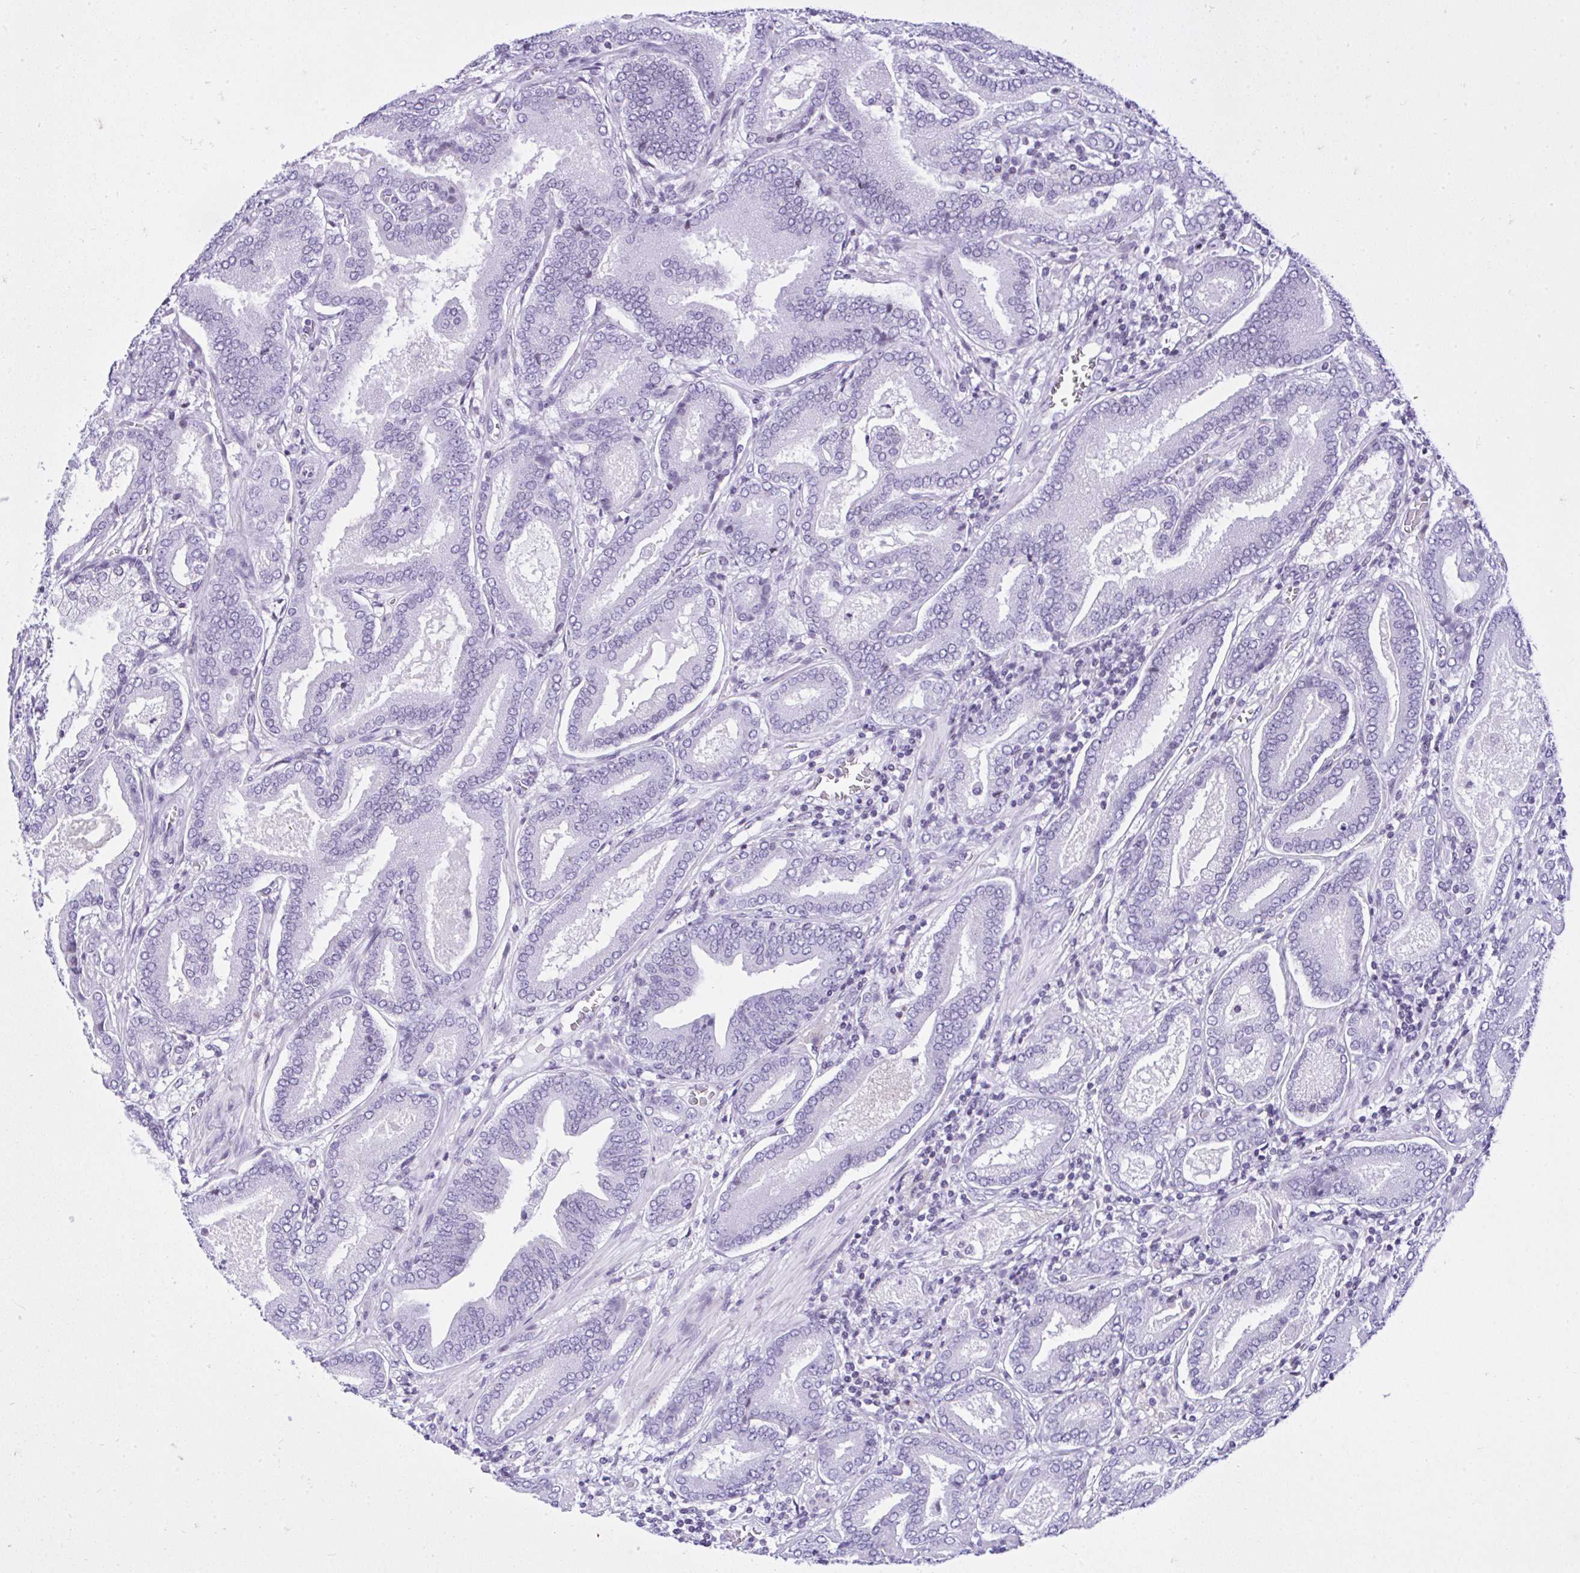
{"staining": {"intensity": "negative", "quantity": "none", "location": "none"}, "tissue": "prostate cancer", "cell_type": "Tumor cells", "image_type": "cancer", "snomed": [{"axis": "morphology", "description": "Adenocarcinoma, High grade"}, {"axis": "topography", "description": "Prostate"}], "caption": "Micrograph shows no significant protein expression in tumor cells of prostate adenocarcinoma (high-grade). (Stains: DAB immunohistochemistry (IHC) with hematoxylin counter stain, Microscopy: brightfield microscopy at high magnification).", "gene": "KRT27", "patient": {"sex": "male", "age": 62}}